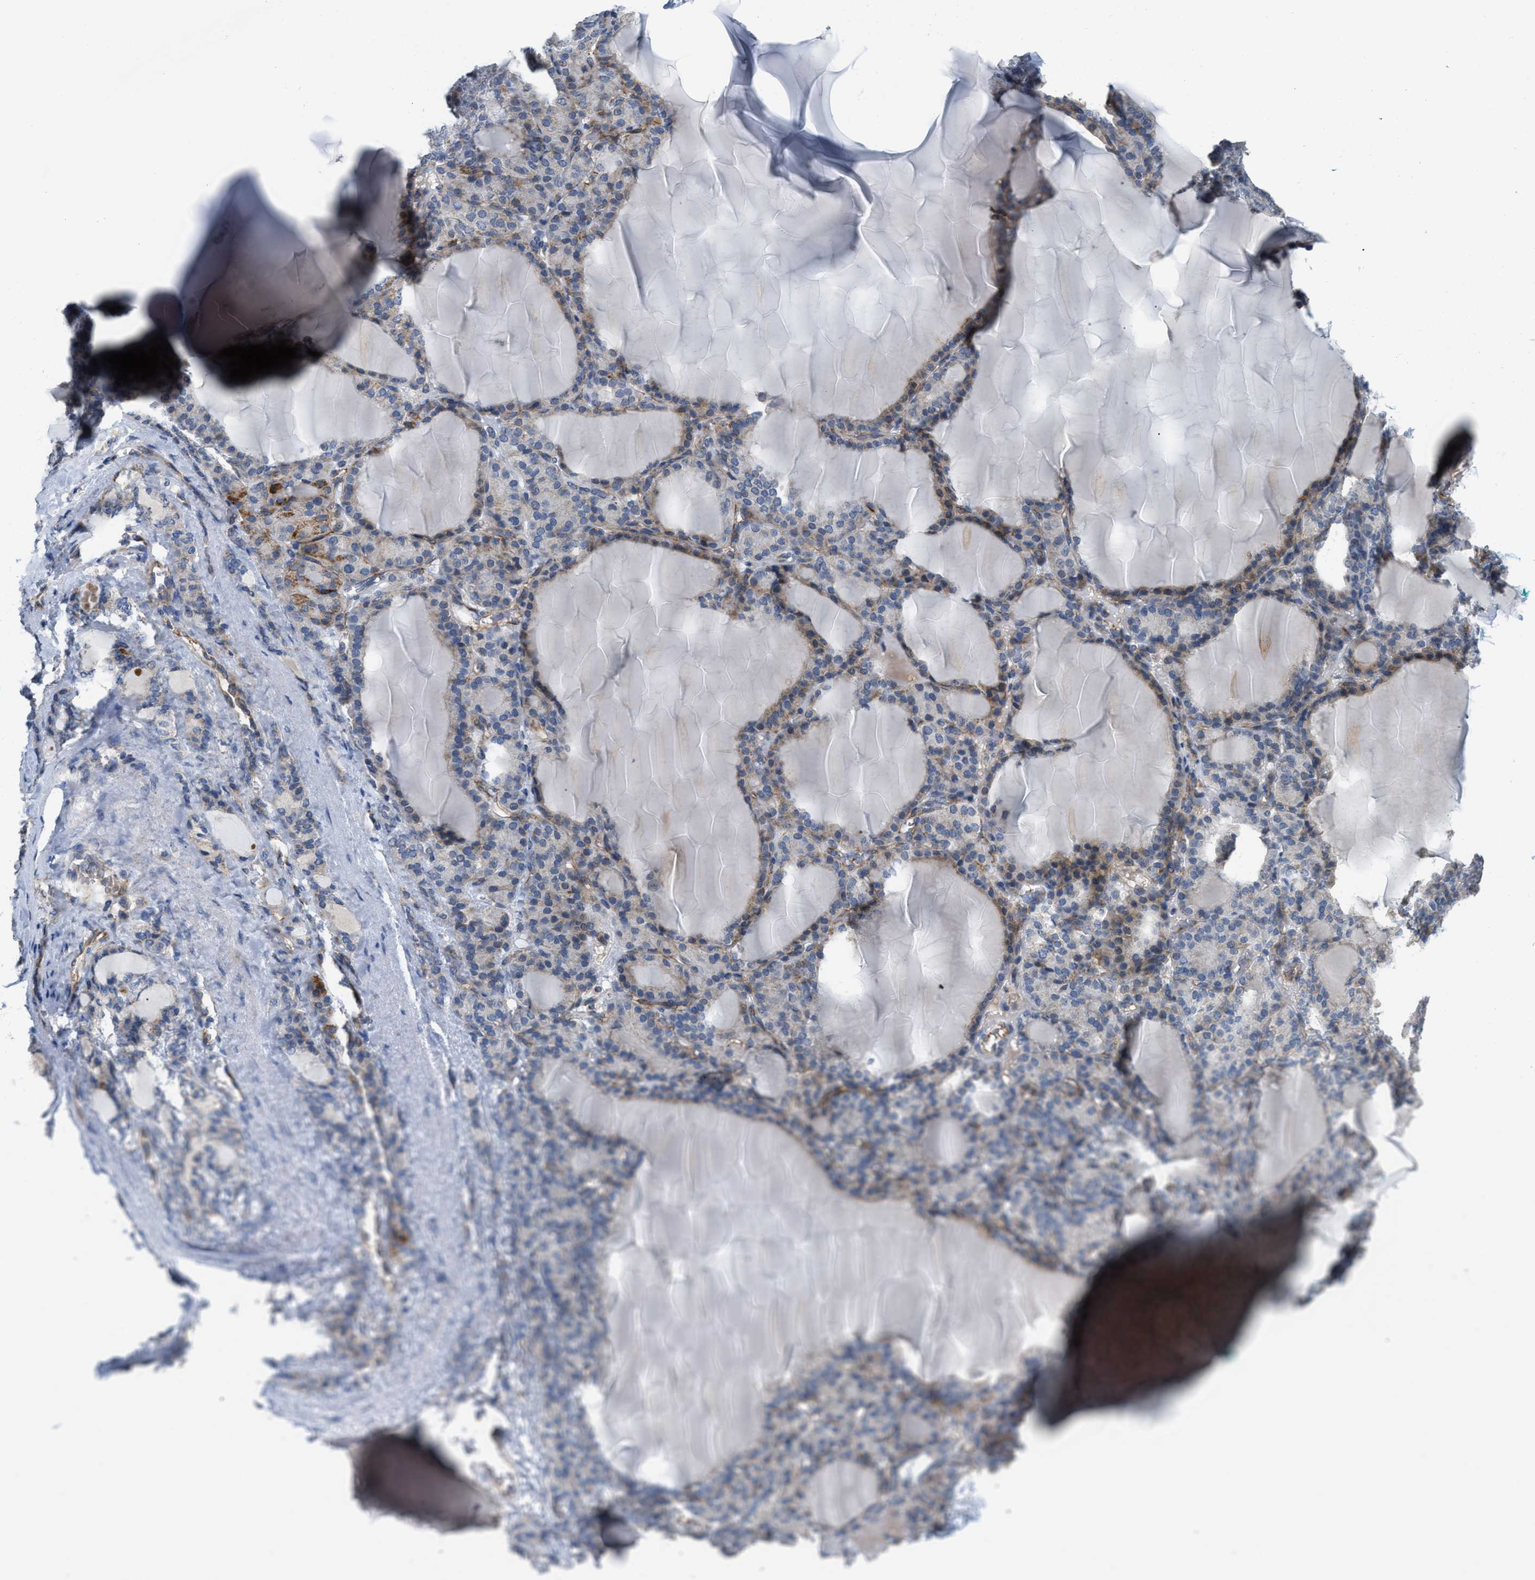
{"staining": {"intensity": "weak", "quantity": "25%-75%", "location": "cytoplasmic/membranous"}, "tissue": "thyroid gland", "cell_type": "Glandular cells", "image_type": "normal", "snomed": [{"axis": "morphology", "description": "Normal tissue, NOS"}, {"axis": "topography", "description": "Thyroid gland"}], "caption": "A high-resolution image shows IHC staining of normal thyroid gland, which displays weak cytoplasmic/membranous positivity in about 25%-75% of glandular cells.", "gene": "DHX58", "patient": {"sex": "female", "age": 28}}